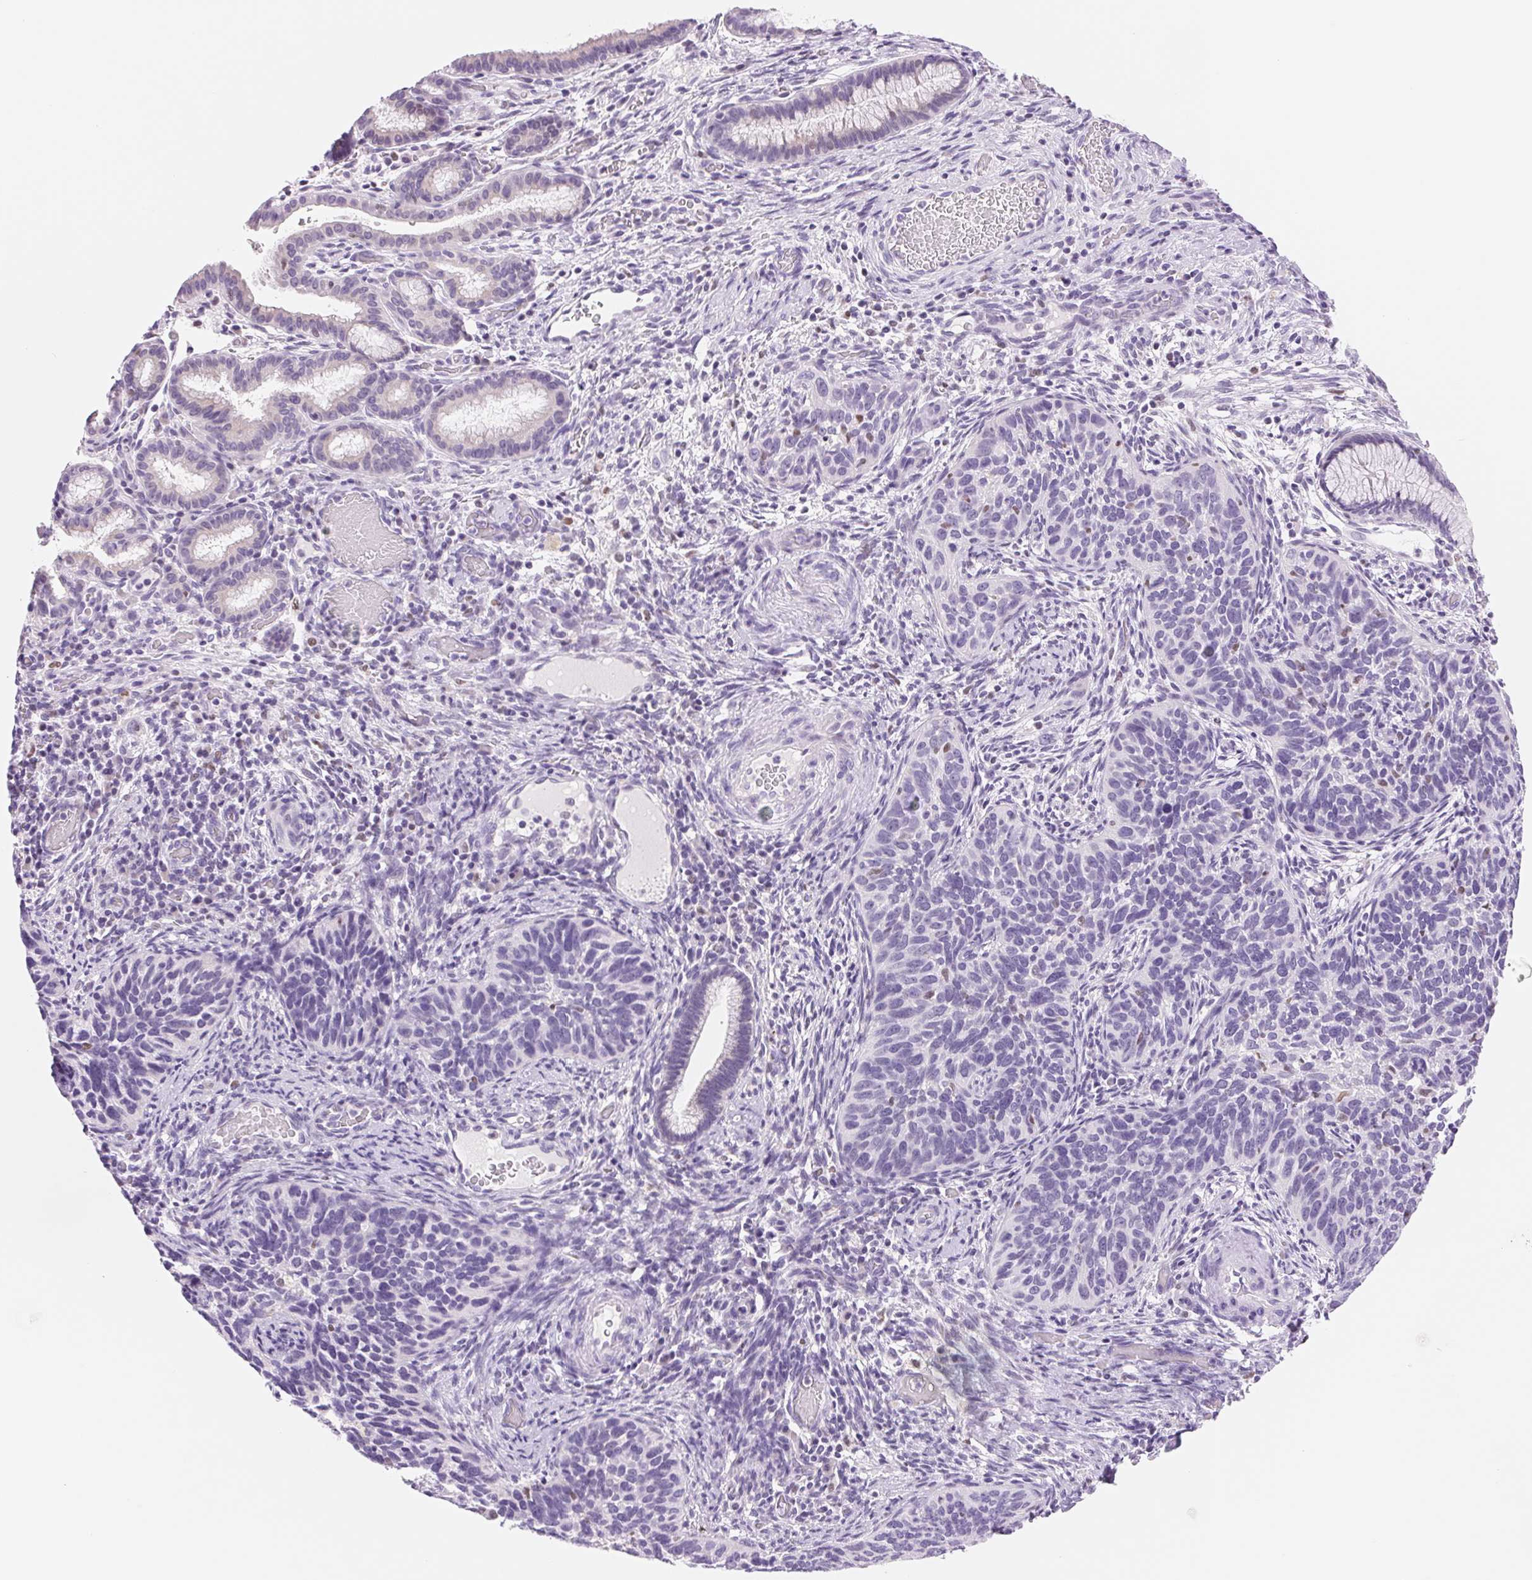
{"staining": {"intensity": "negative", "quantity": "none", "location": "none"}, "tissue": "cervical cancer", "cell_type": "Tumor cells", "image_type": "cancer", "snomed": [{"axis": "morphology", "description": "Squamous cell carcinoma, NOS"}, {"axis": "topography", "description": "Cervix"}], "caption": "Immunohistochemistry of human cervical cancer demonstrates no expression in tumor cells.", "gene": "ASGR2", "patient": {"sex": "female", "age": 51}}